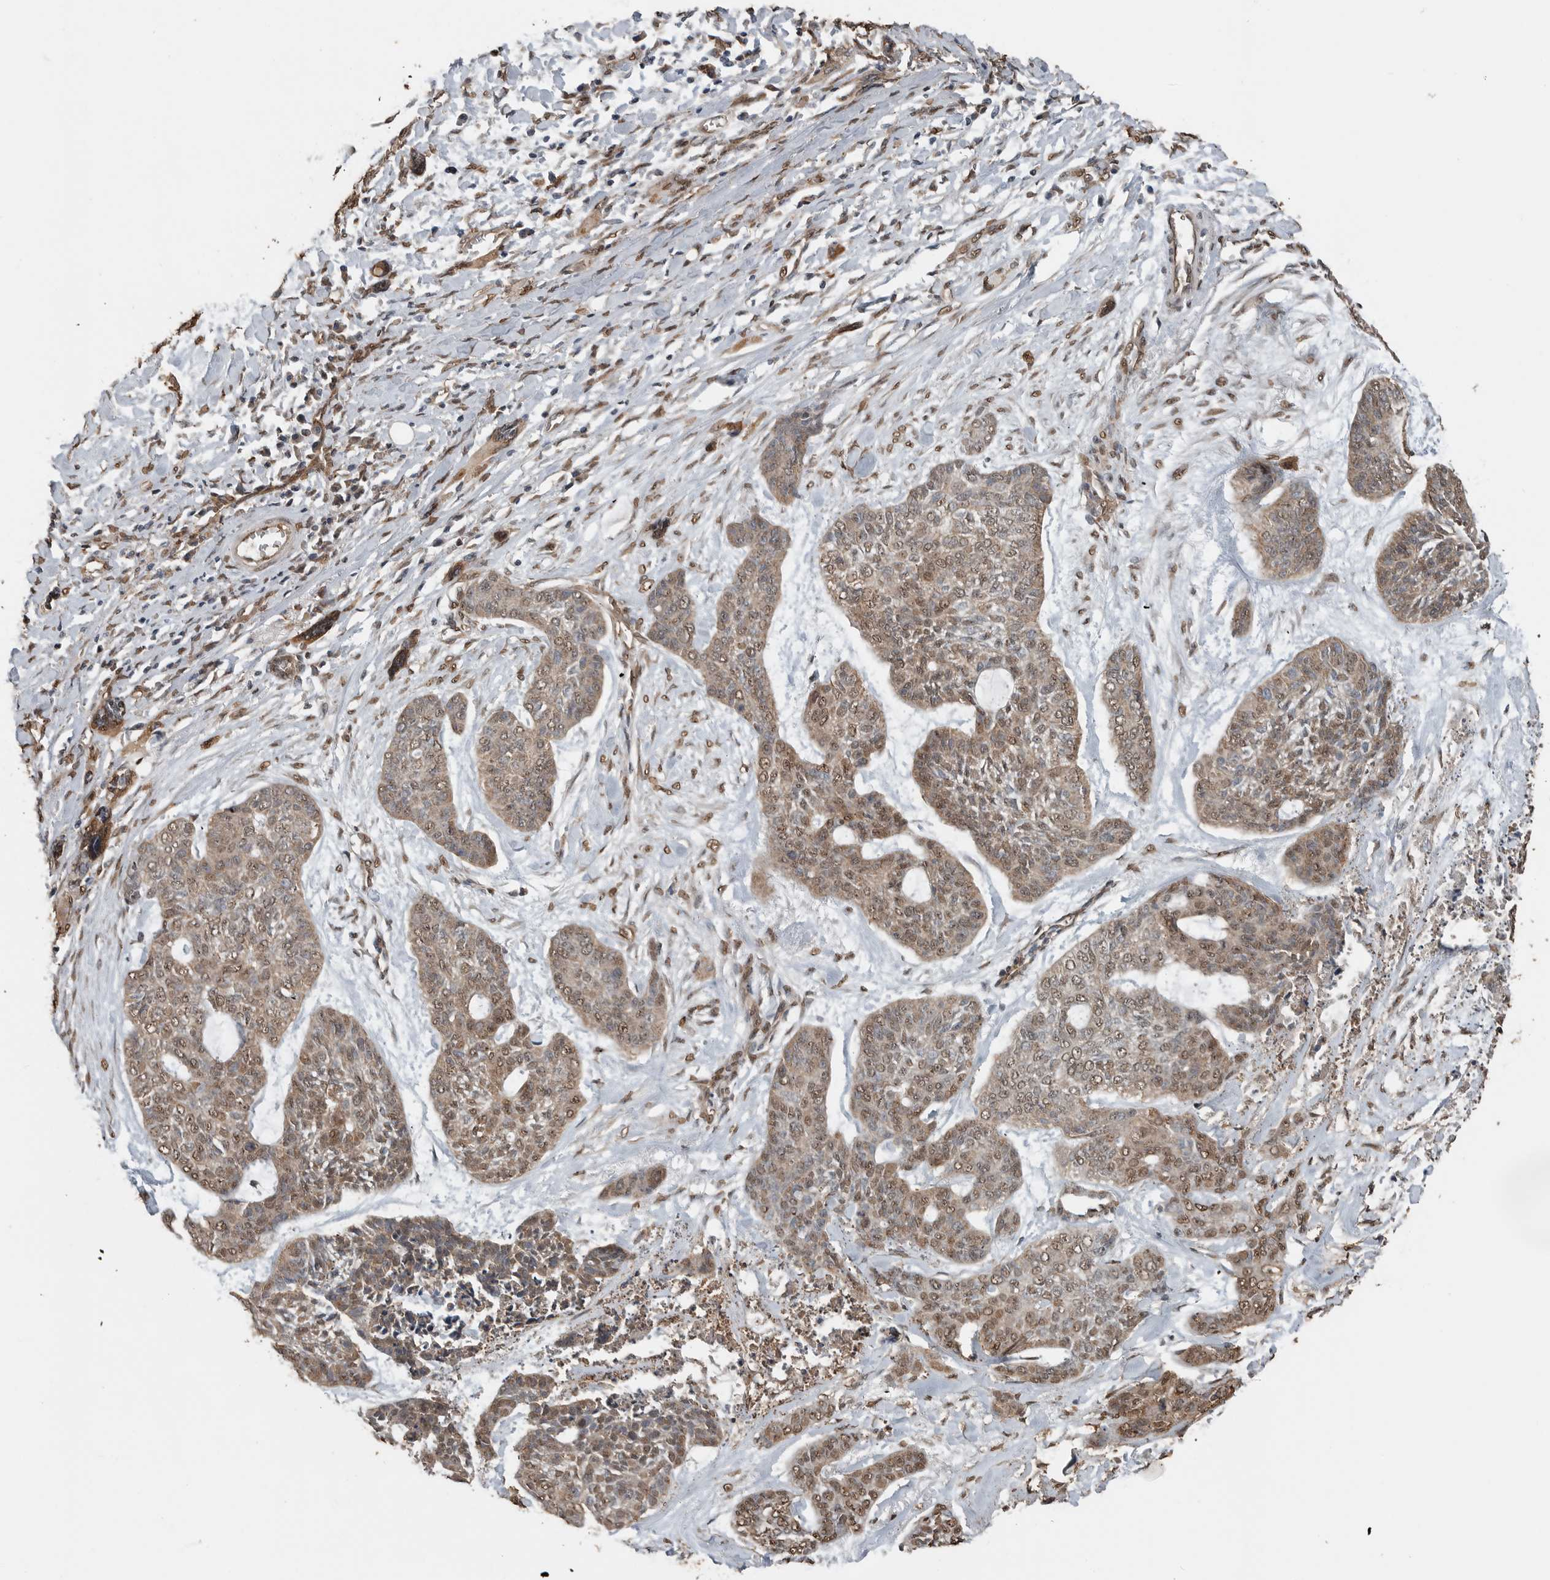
{"staining": {"intensity": "moderate", "quantity": ">75%", "location": "cytoplasmic/membranous,nuclear"}, "tissue": "skin cancer", "cell_type": "Tumor cells", "image_type": "cancer", "snomed": [{"axis": "morphology", "description": "Basal cell carcinoma"}, {"axis": "topography", "description": "Skin"}], "caption": "Human skin basal cell carcinoma stained with a protein marker displays moderate staining in tumor cells.", "gene": "BLZF1", "patient": {"sex": "female", "age": 64}}